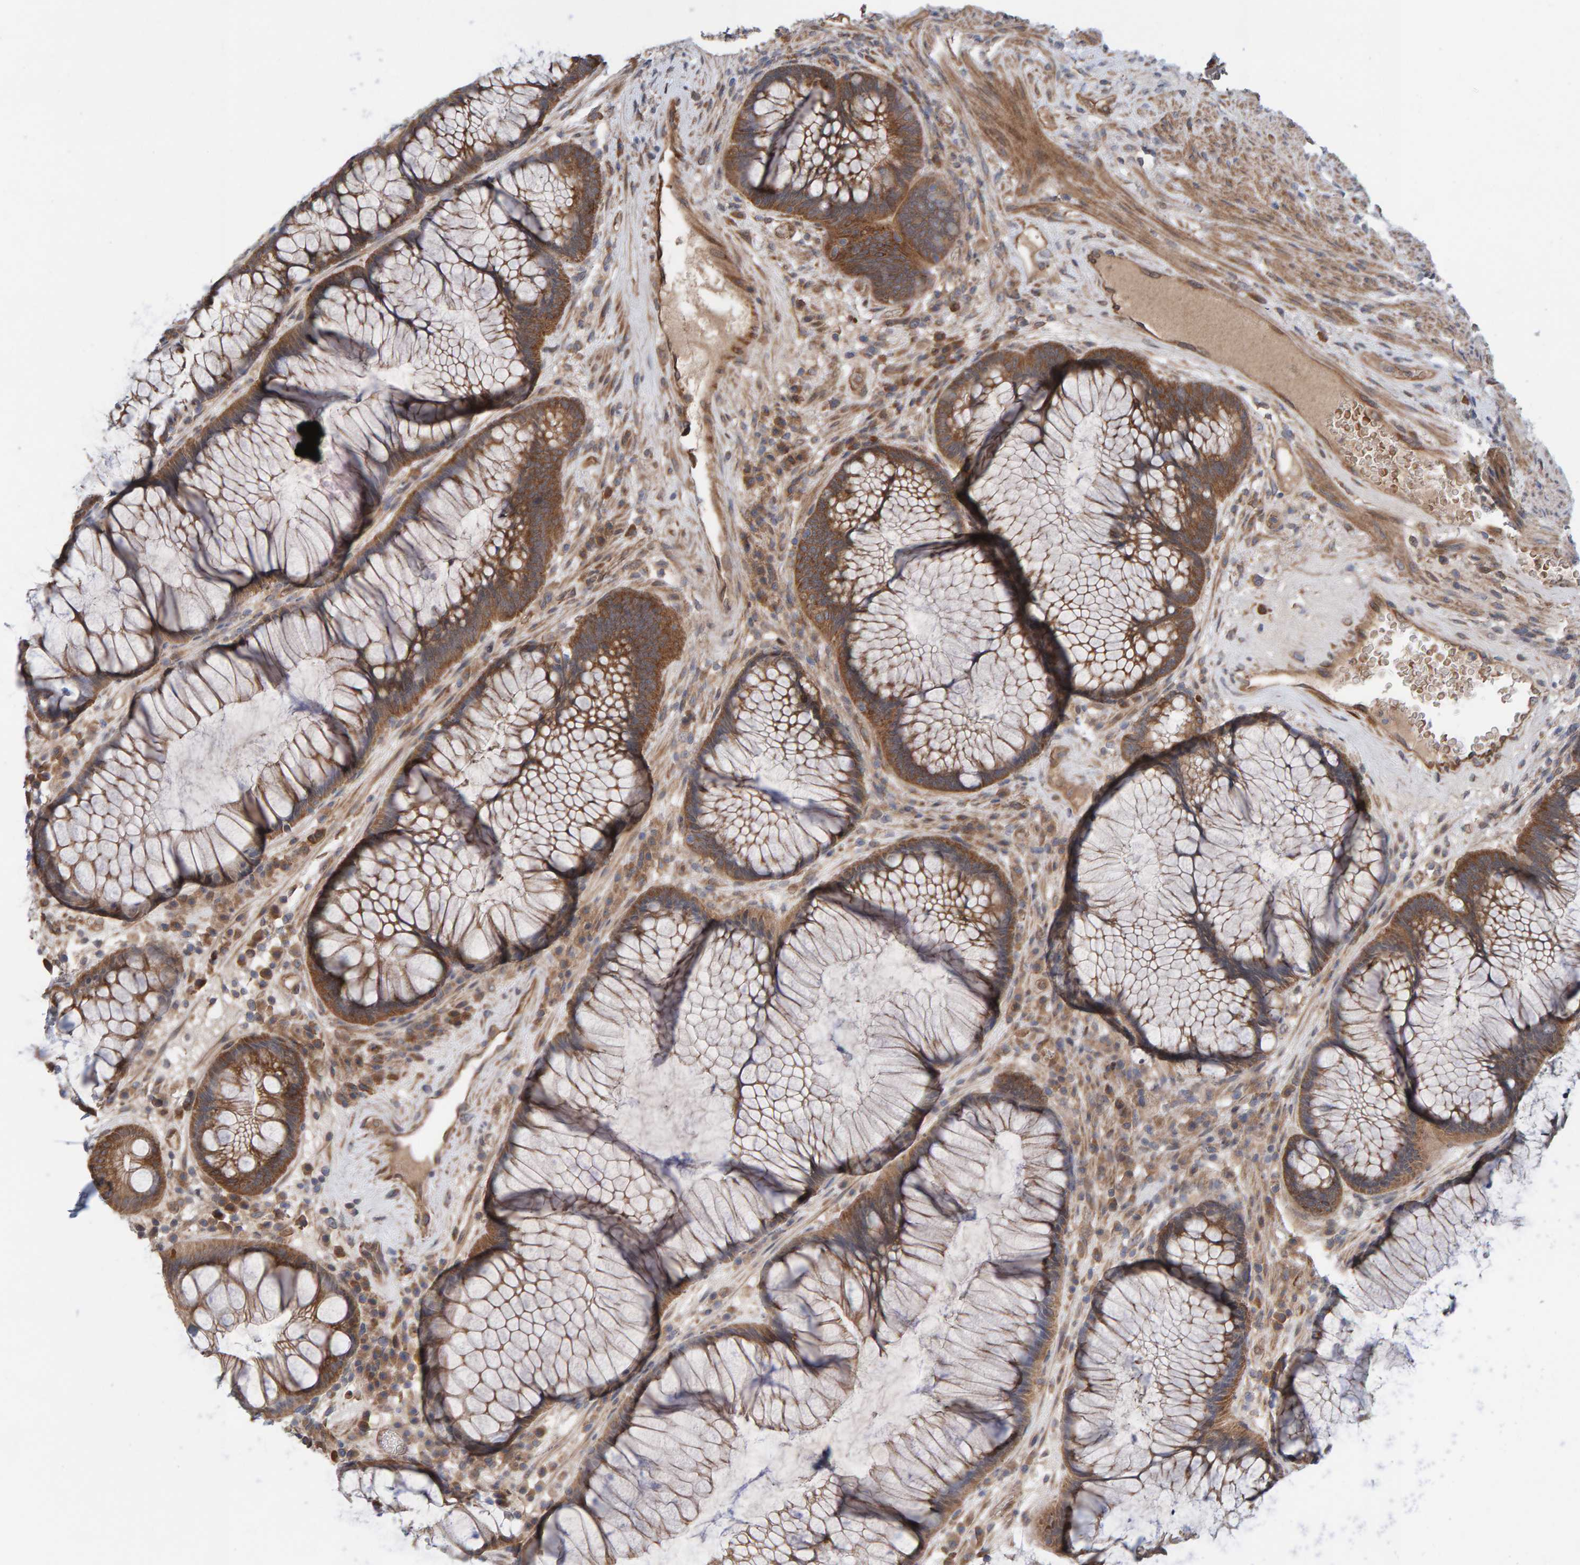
{"staining": {"intensity": "moderate", "quantity": ">75%", "location": "cytoplasmic/membranous"}, "tissue": "rectum", "cell_type": "Glandular cells", "image_type": "normal", "snomed": [{"axis": "morphology", "description": "Normal tissue, NOS"}, {"axis": "topography", "description": "Rectum"}], "caption": "There is medium levels of moderate cytoplasmic/membranous expression in glandular cells of benign rectum, as demonstrated by immunohistochemical staining (brown color).", "gene": "LRSAM1", "patient": {"sex": "male", "age": 51}}